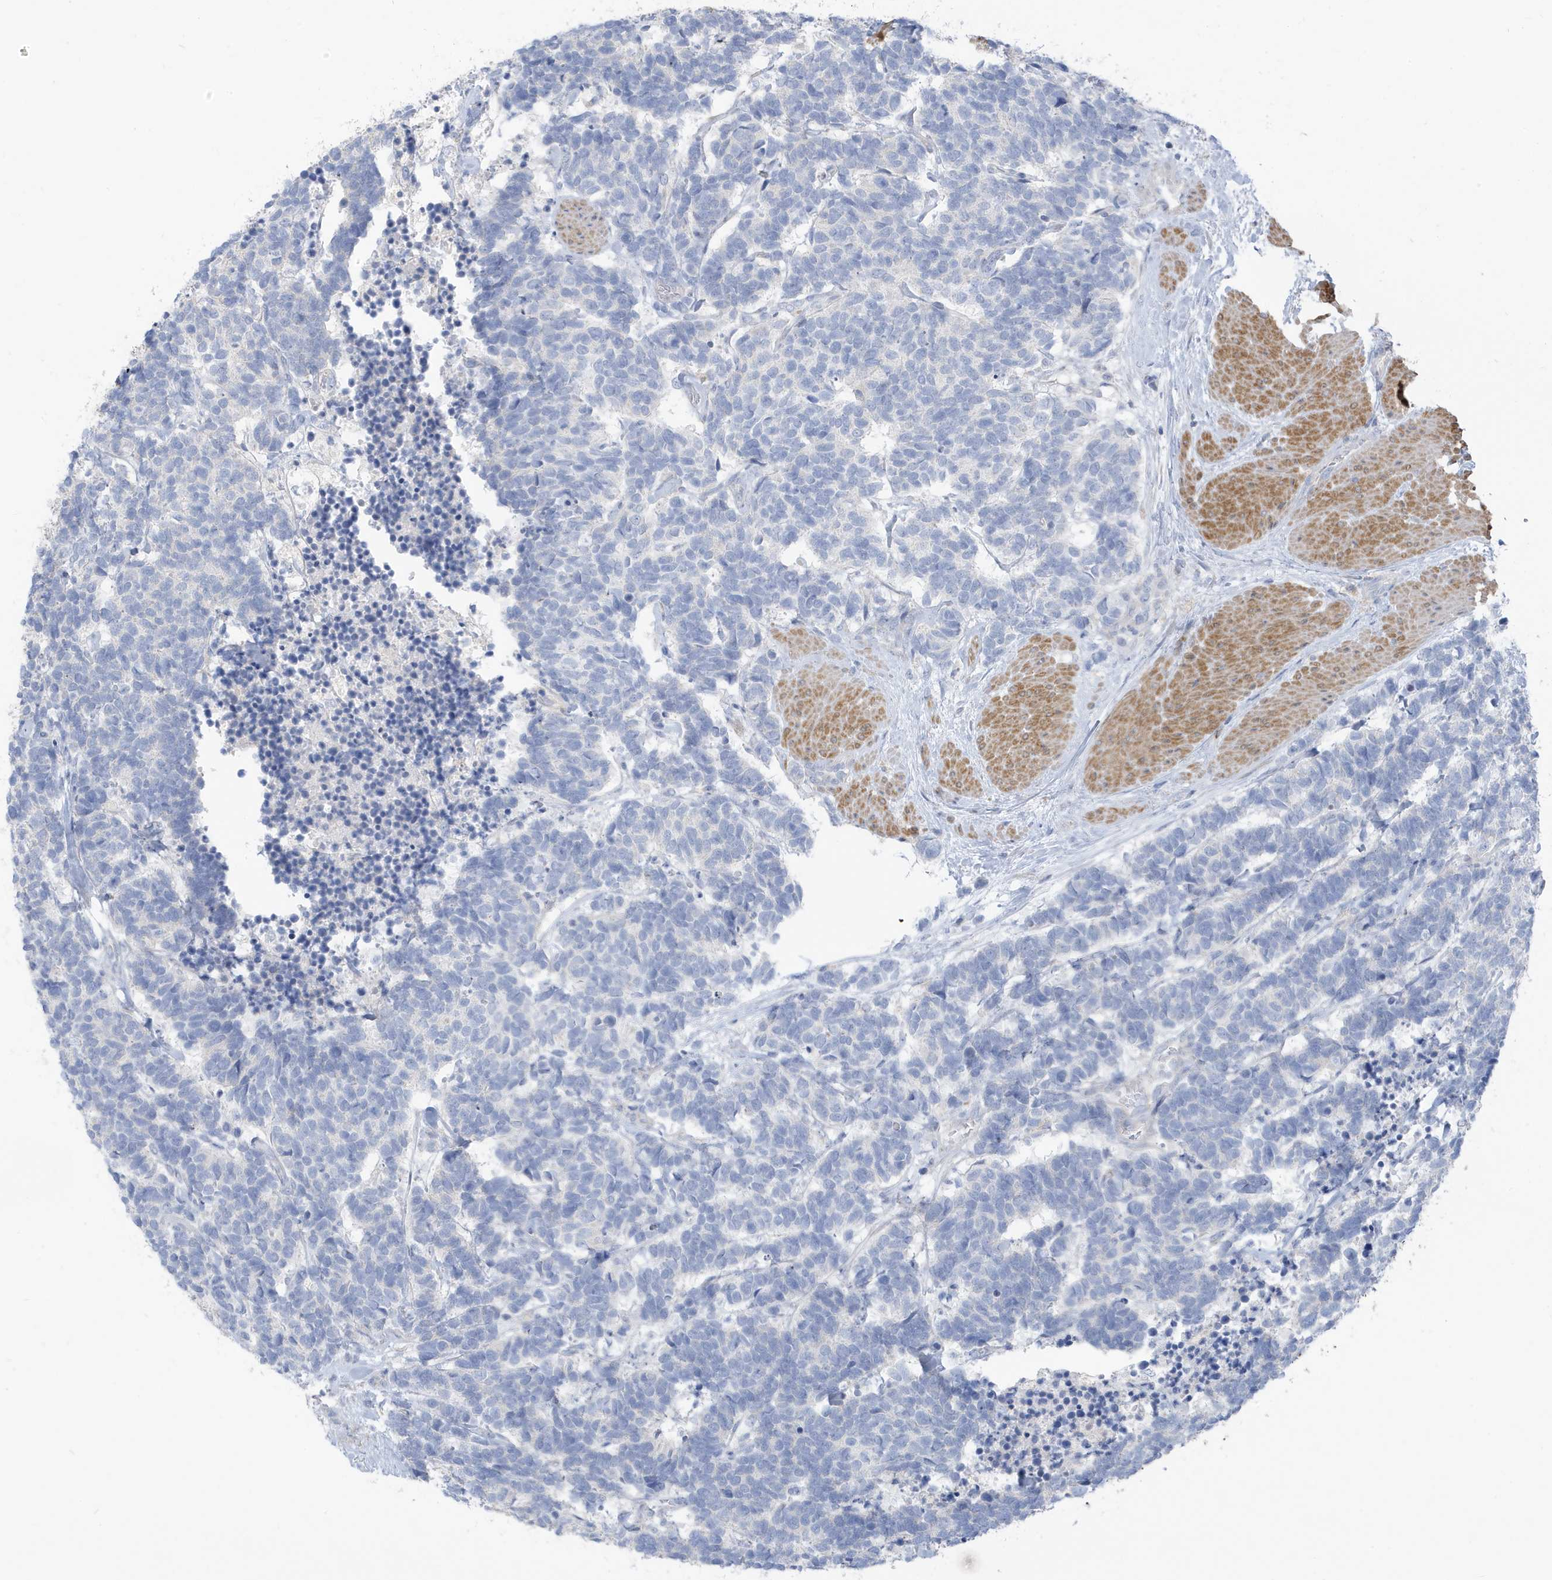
{"staining": {"intensity": "negative", "quantity": "none", "location": "none"}, "tissue": "carcinoid", "cell_type": "Tumor cells", "image_type": "cancer", "snomed": [{"axis": "morphology", "description": "Carcinoma, NOS"}, {"axis": "morphology", "description": "Carcinoid, malignant, NOS"}, {"axis": "topography", "description": "Urinary bladder"}], "caption": "Tumor cells are negative for protein expression in human carcinoid.", "gene": "ATP13A5", "patient": {"sex": "male", "age": 57}}